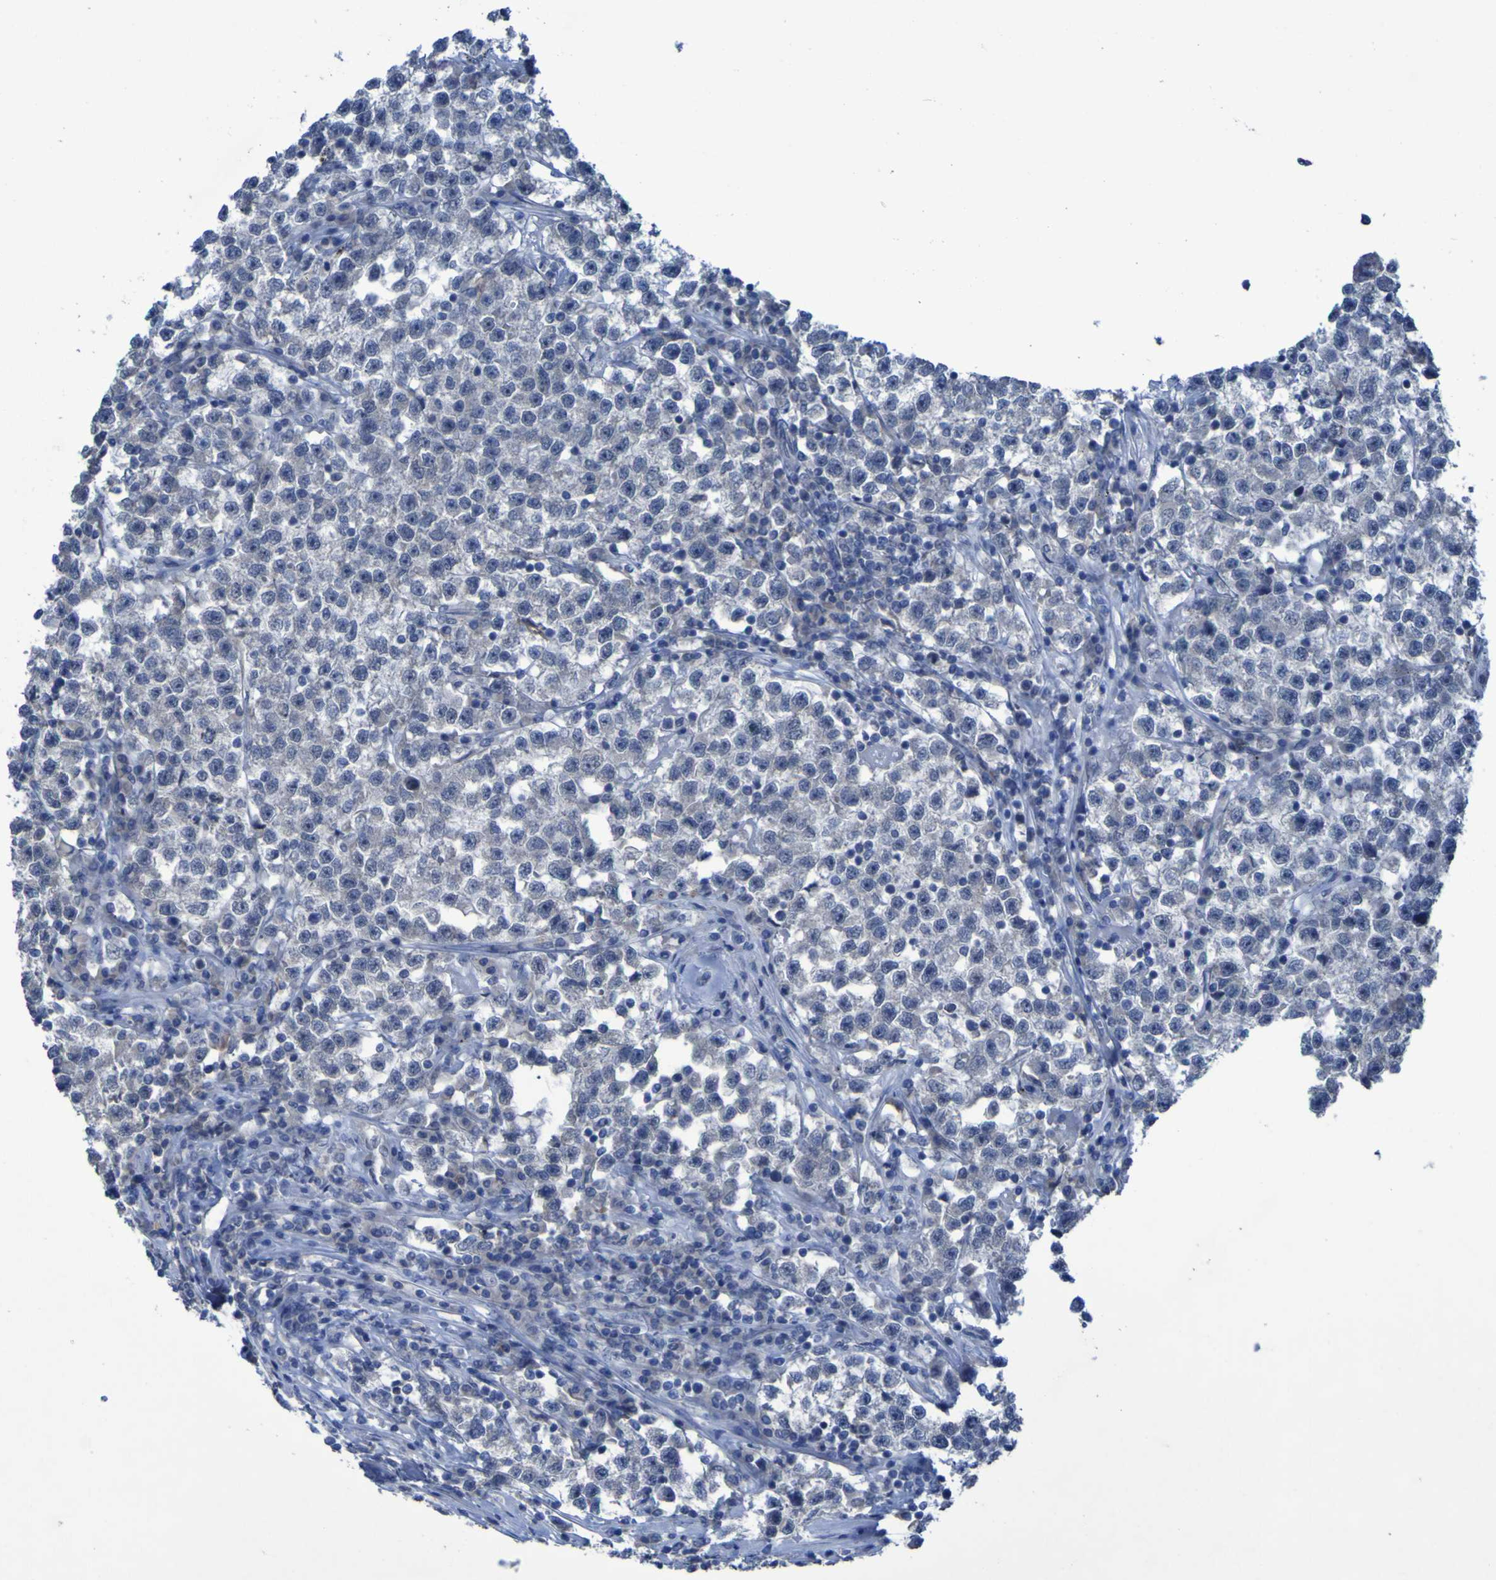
{"staining": {"intensity": "negative", "quantity": "none", "location": "none"}, "tissue": "testis cancer", "cell_type": "Tumor cells", "image_type": "cancer", "snomed": [{"axis": "morphology", "description": "Seminoma, NOS"}, {"axis": "topography", "description": "Testis"}], "caption": "A high-resolution image shows immunohistochemistry staining of testis seminoma, which demonstrates no significant staining in tumor cells. (Immunohistochemistry, brightfield microscopy, high magnification).", "gene": "CLDN18", "patient": {"sex": "male", "age": 22}}